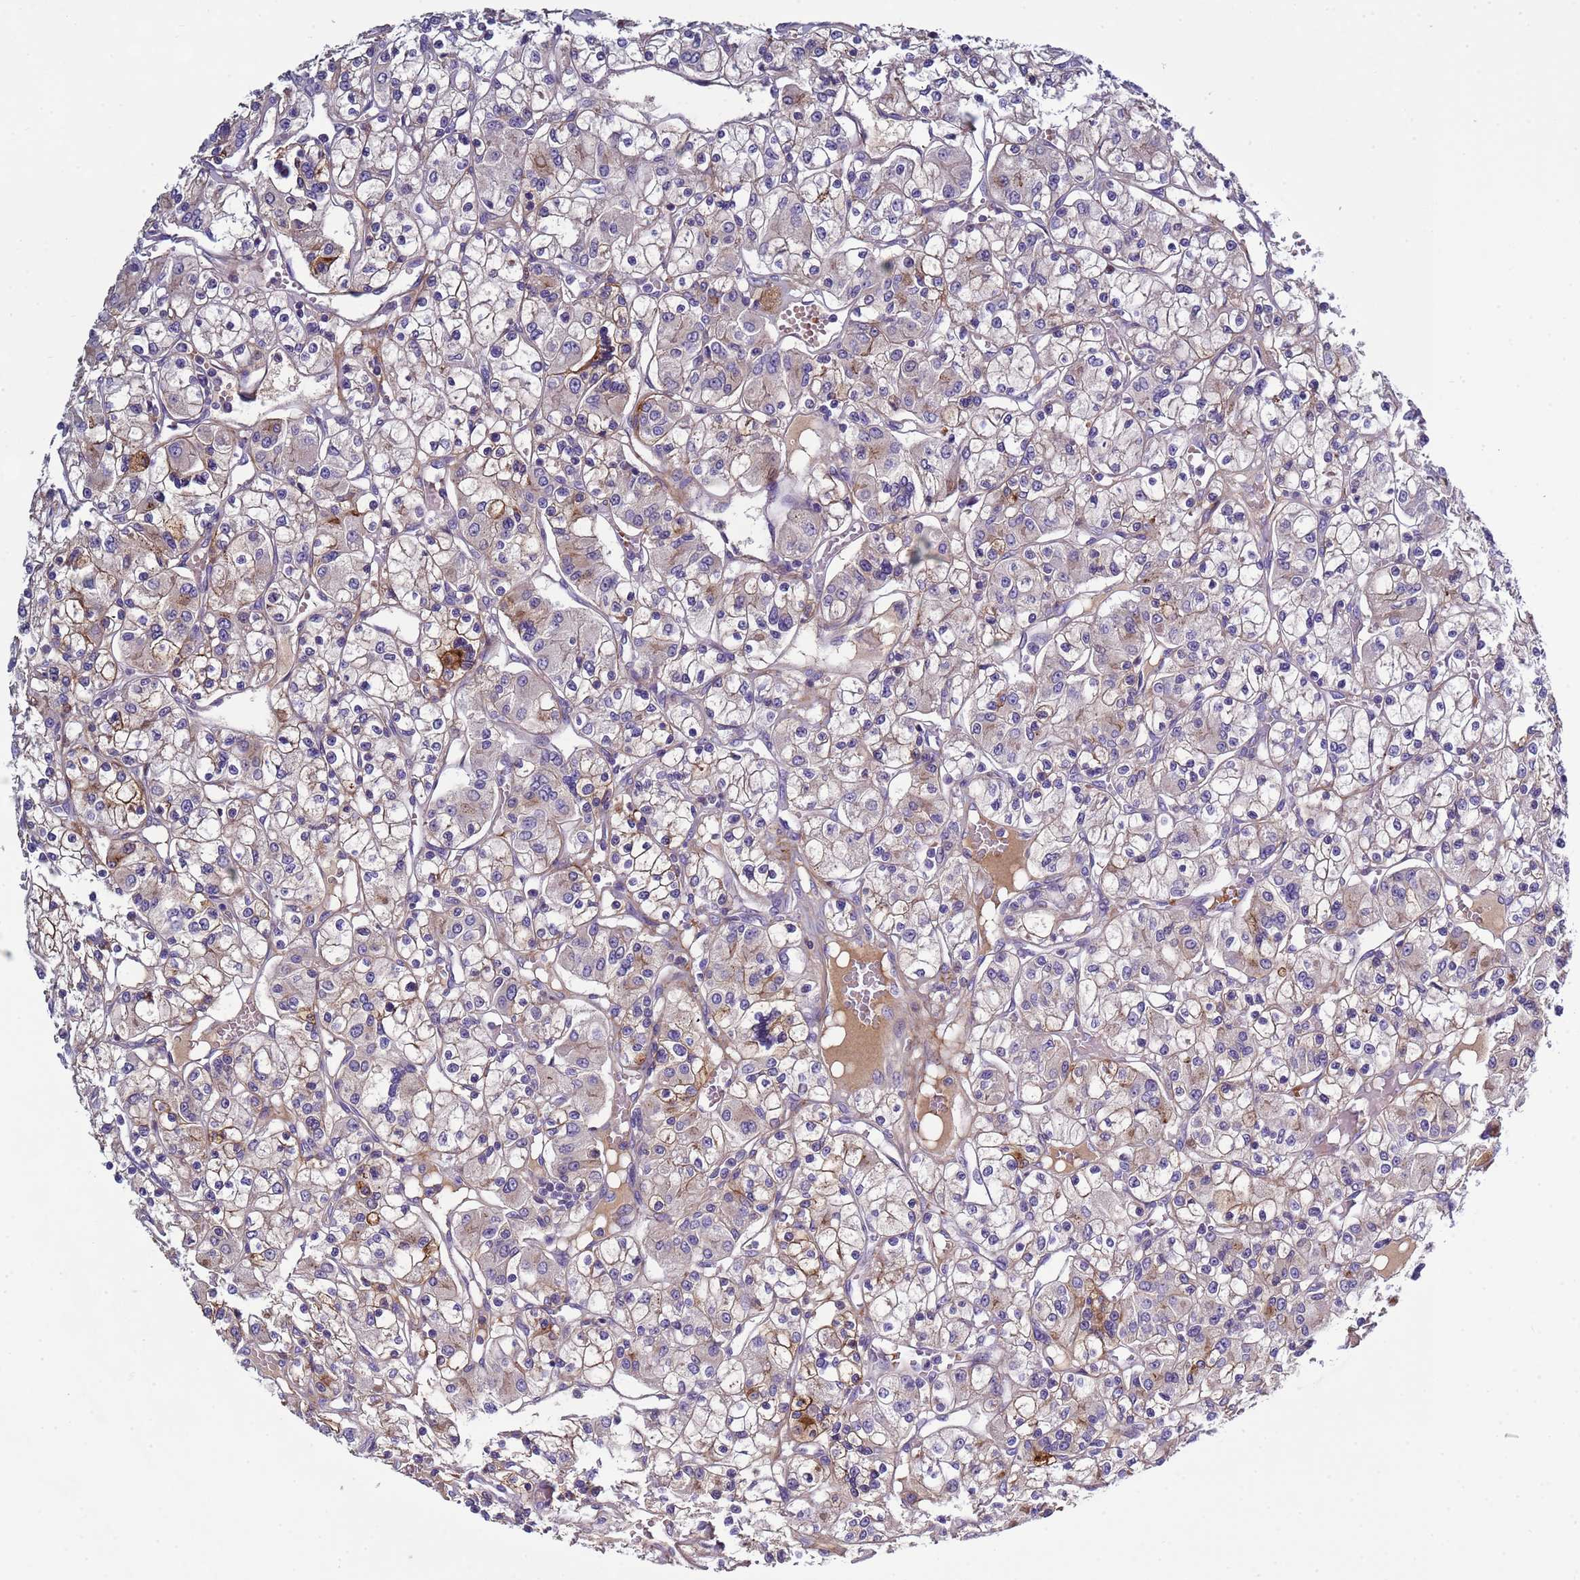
{"staining": {"intensity": "weak", "quantity": "25%-75%", "location": "cytoplasmic/membranous"}, "tissue": "renal cancer", "cell_type": "Tumor cells", "image_type": "cancer", "snomed": [{"axis": "morphology", "description": "Adenocarcinoma, NOS"}, {"axis": "topography", "description": "Kidney"}], "caption": "Immunohistochemical staining of human renal cancer demonstrates low levels of weak cytoplasmic/membranous positivity in approximately 25%-75% of tumor cells. Nuclei are stained in blue.", "gene": "TRIM51", "patient": {"sex": "female", "age": 59}}